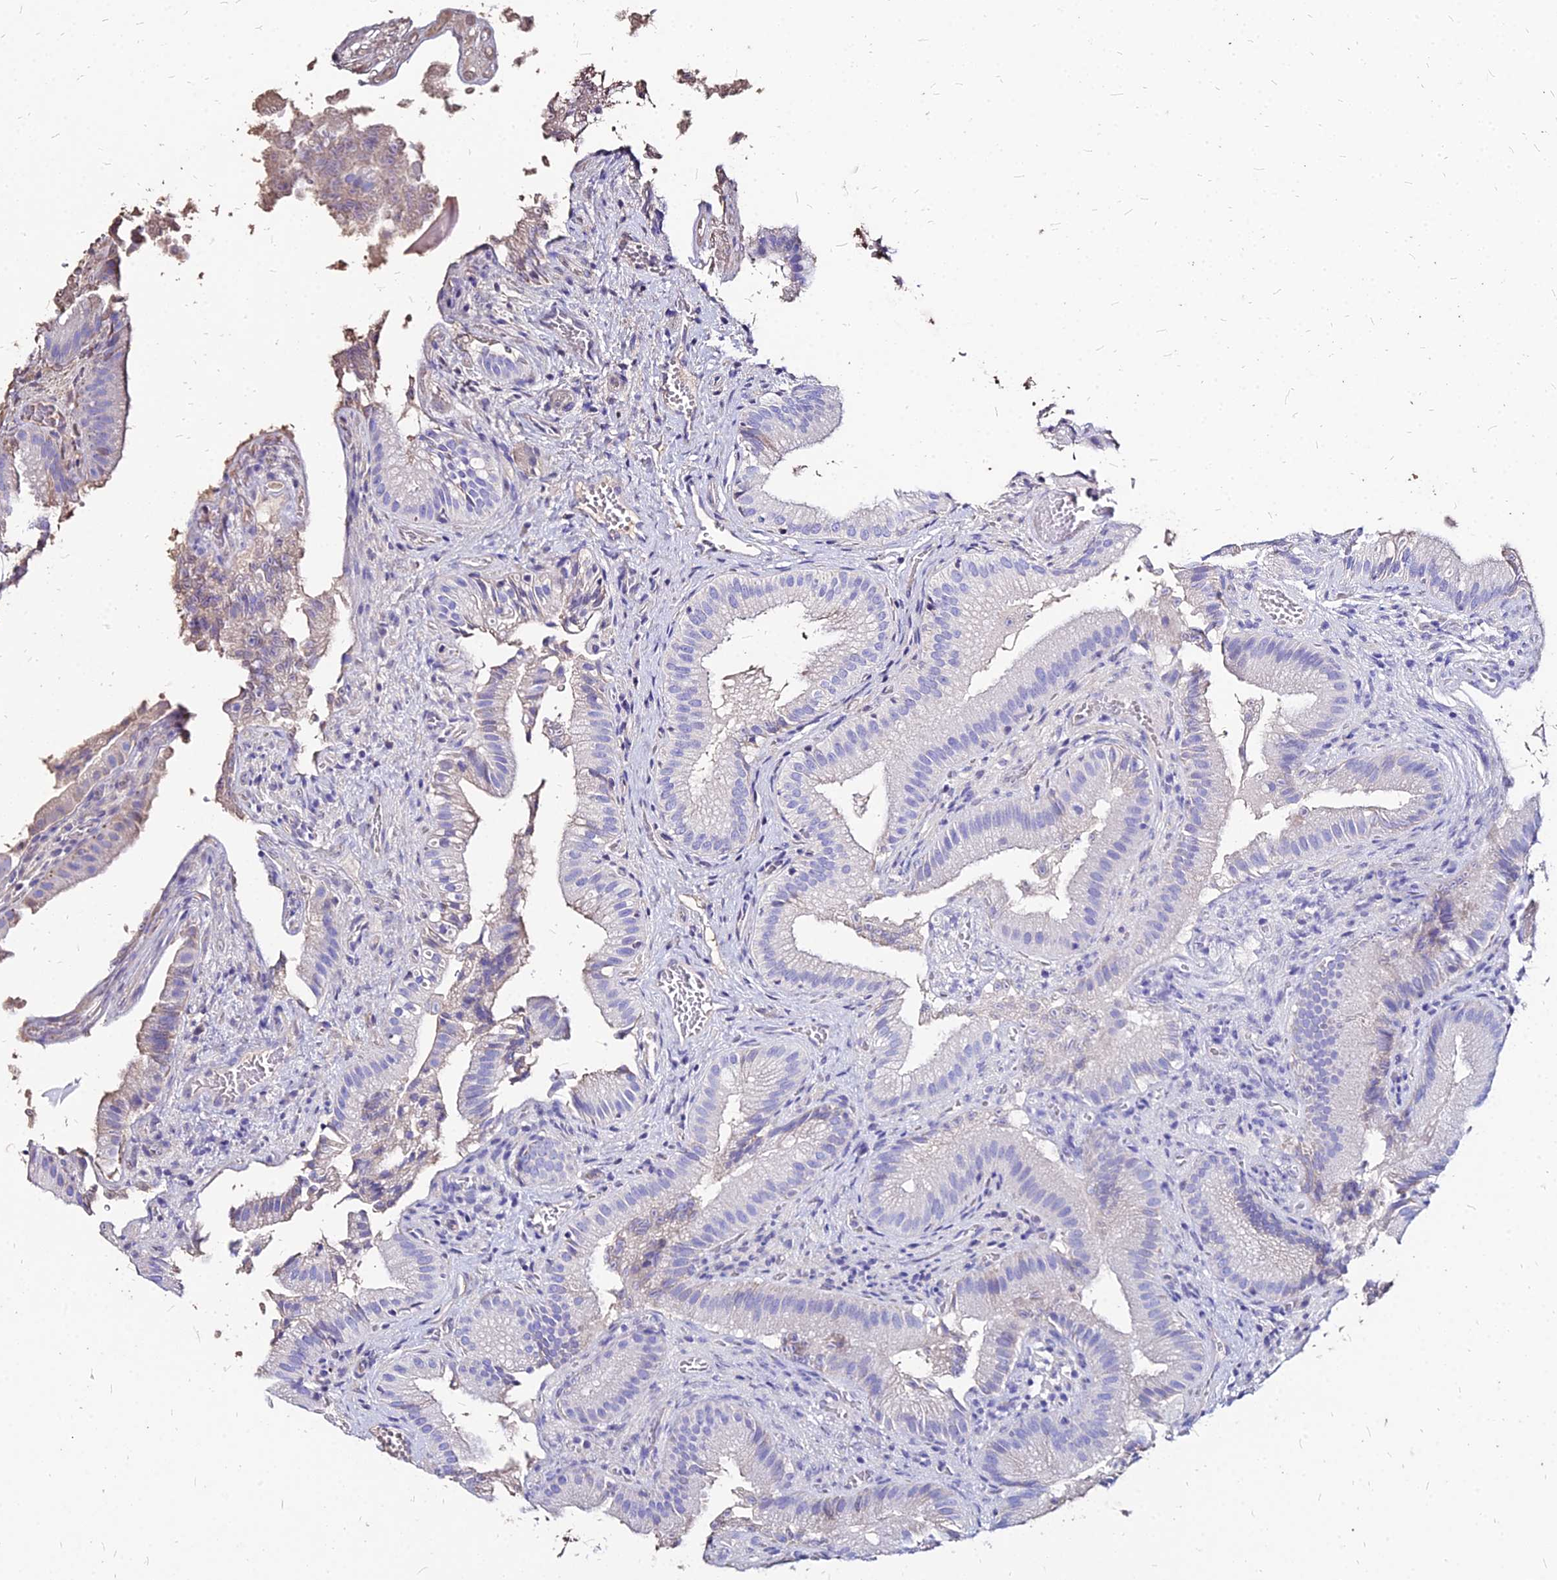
{"staining": {"intensity": "negative", "quantity": "none", "location": "none"}, "tissue": "gallbladder", "cell_type": "Glandular cells", "image_type": "normal", "snomed": [{"axis": "morphology", "description": "Normal tissue, NOS"}, {"axis": "topography", "description": "Gallbladder"}], "caption": "IHC micrograph of normal human gallbladder stained for a protein (brown), which shows no staining in glandular cells. (DAB (3,3'-diaminobenzidine) immunohistochemistry (IHC), high magnification).", "gene": "NME5", "patient": {"sex": "female", "age": 30}}